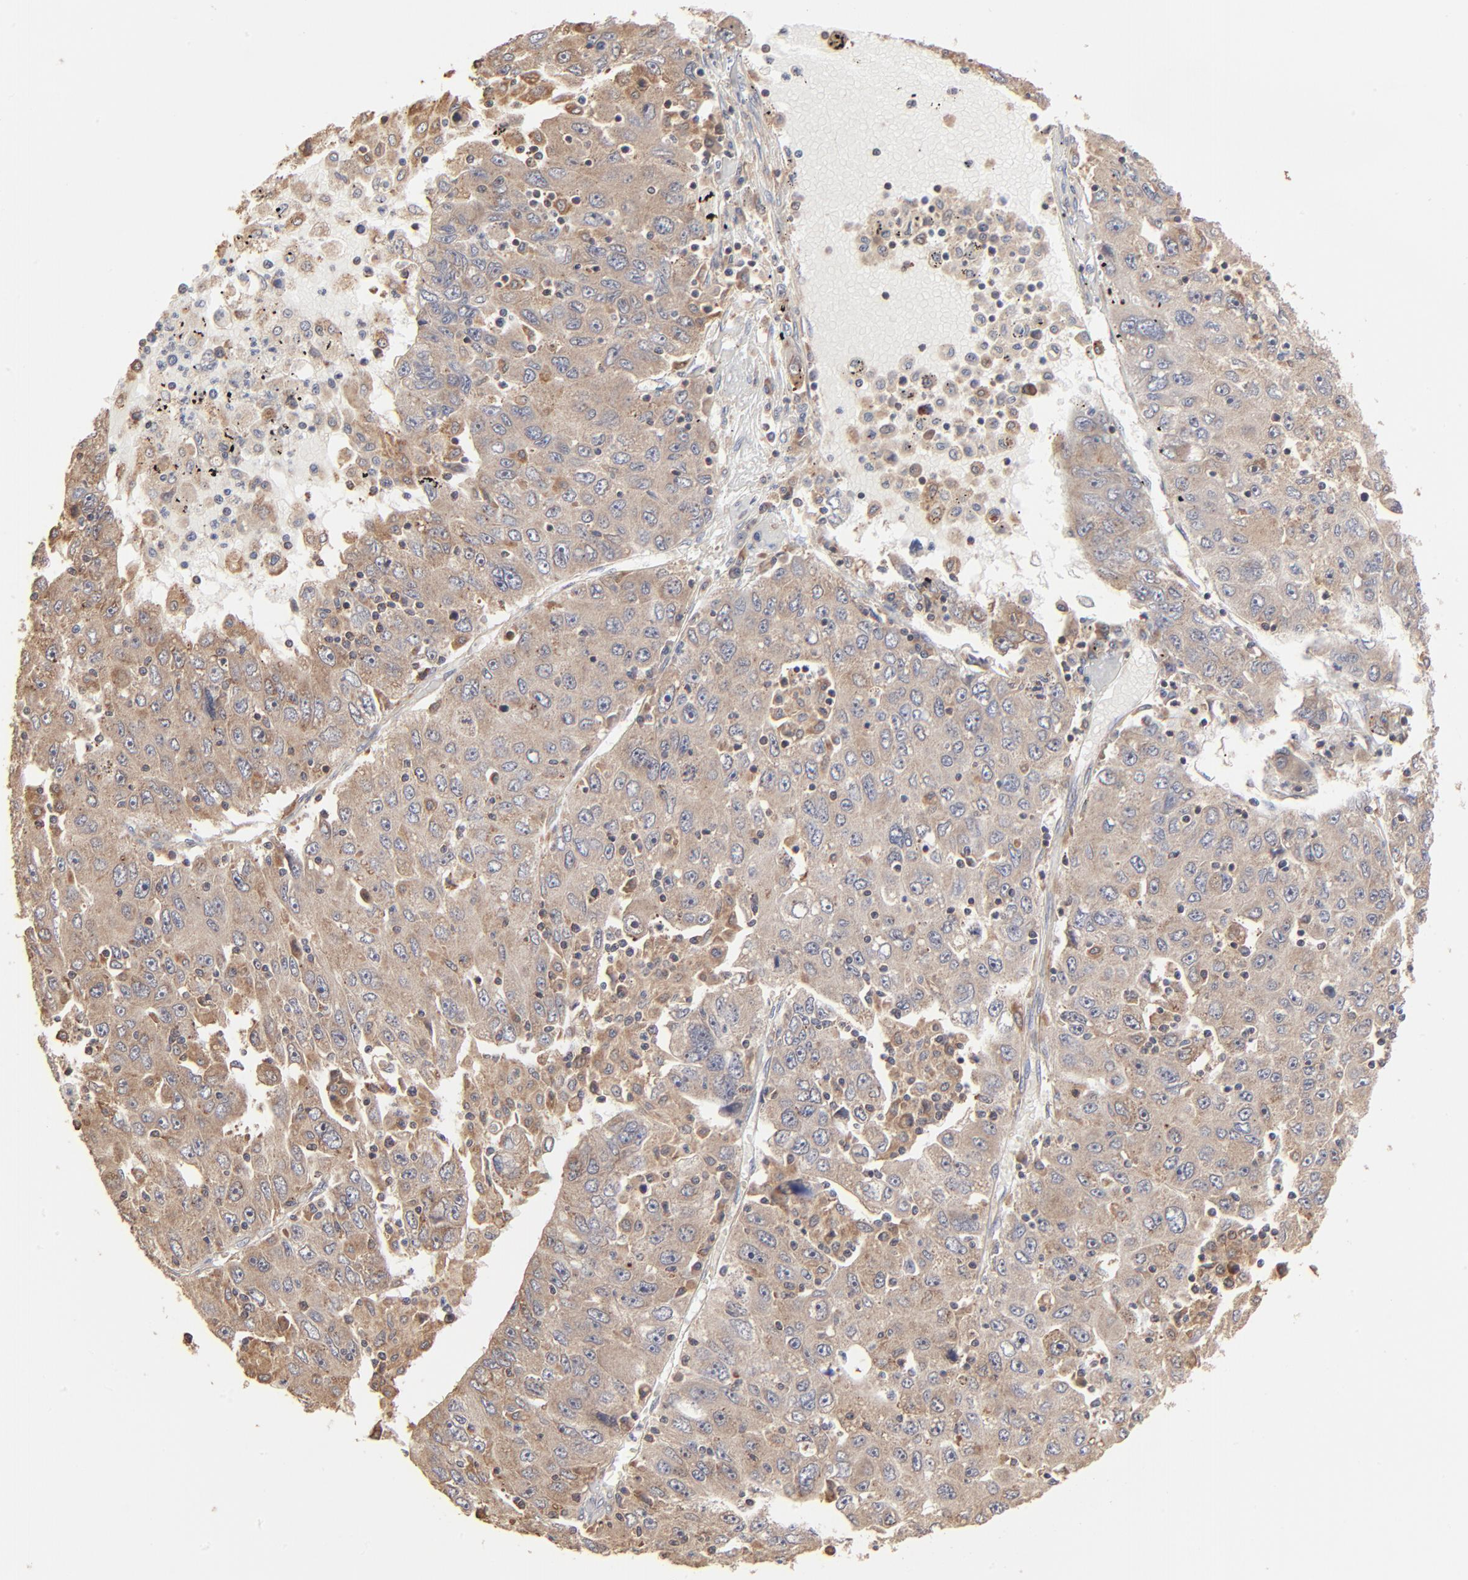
{"staining": {"intensity": "moderate", "quantity": "25%-75%", "location": "cytoplasmic/membranous"}, "tissue": "liver cancer", "cell_type": "Tumor cells", "image_type": "cancer", "snomed": [{"axis": "morphology", "description": "Carcinoma, Hepatocellular, NOS"}, {"axis": "topography", "description": "Liver"}], "caption": "Approximately 25%-75% of tumor cells in liver cancer (hepatocellular carcinoma) reveal moderate cytoplasmic/membranous protein expression as visualized by brown immunohistochemical staining.", "gene": "RNF213", "patient": {"sex": "male", "age": 49}}